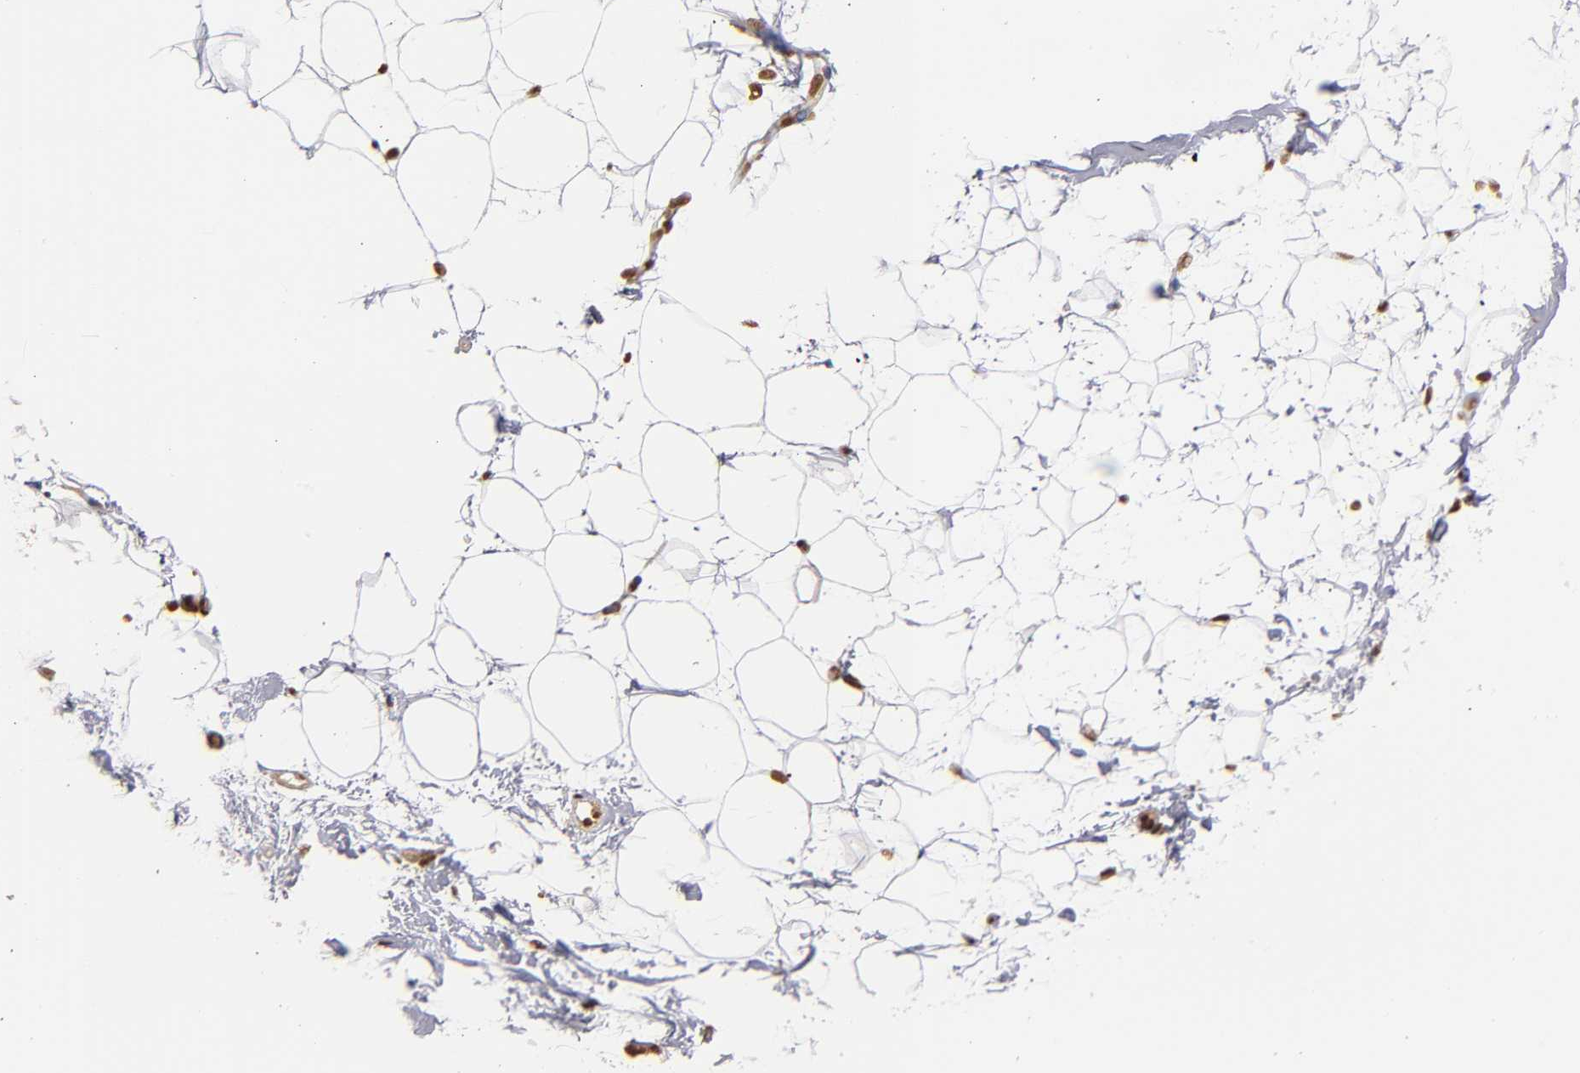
{"staining": {"intensity": "moderate", "quantity": ">75%", "location": "nuclear"}, "tissue": "adipose tissue", "cell_type": "Adipocytes", "image_type": "normal", "snomed": [{"axis": "morphology", "description": "Normal tissue, NOS"}, {"axis": "topography", "description": "Breast"}], "caption": "Immunohistochemical staining of unremarkable human adipose tissue exhibits moderate nuclear protein staining in approximately >75% of adipocytes. (brown staining indicates protein expression, while blue staining denotes nuclei).", "gene": "ABL2", "patient": {"sex": "female", "age": 22}}